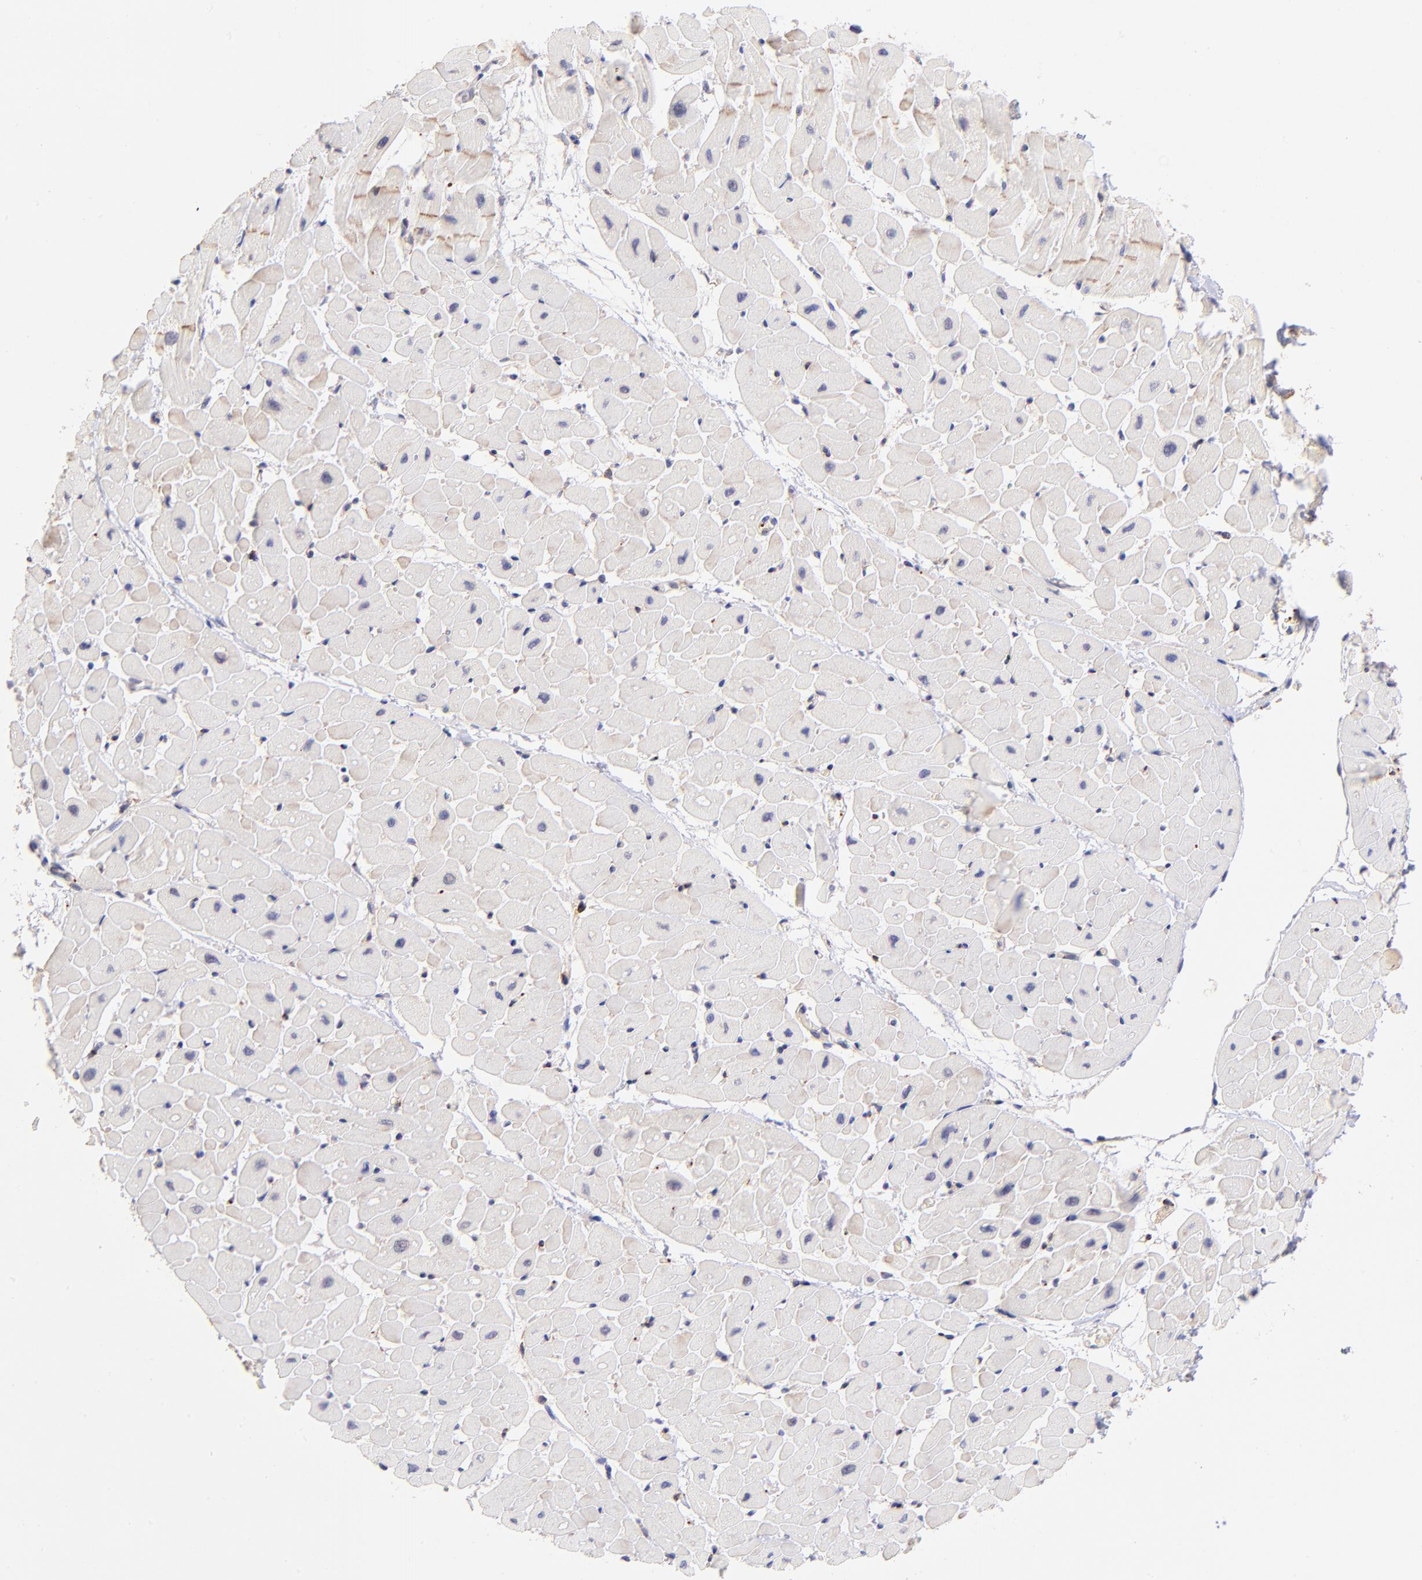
{"staining": {"intensity": "weak", "quantity": "<25%", "location": "cytoplasmic/membranous"}, "tissue": "heart muscle", "cell_type": "Cardiomyocytes", "image_type": "normal", "snomed": [{"axis": "morphology", "description": "Normal tissue, NOS"}, {"axis": "topography", "description": "Heart"}], "caption": "The histopathology image exhibits no significant positivity in cardiomyocytes of heart muscle.", "gene": "SPARC", "patient": {"sex": "male", "age": 45}}